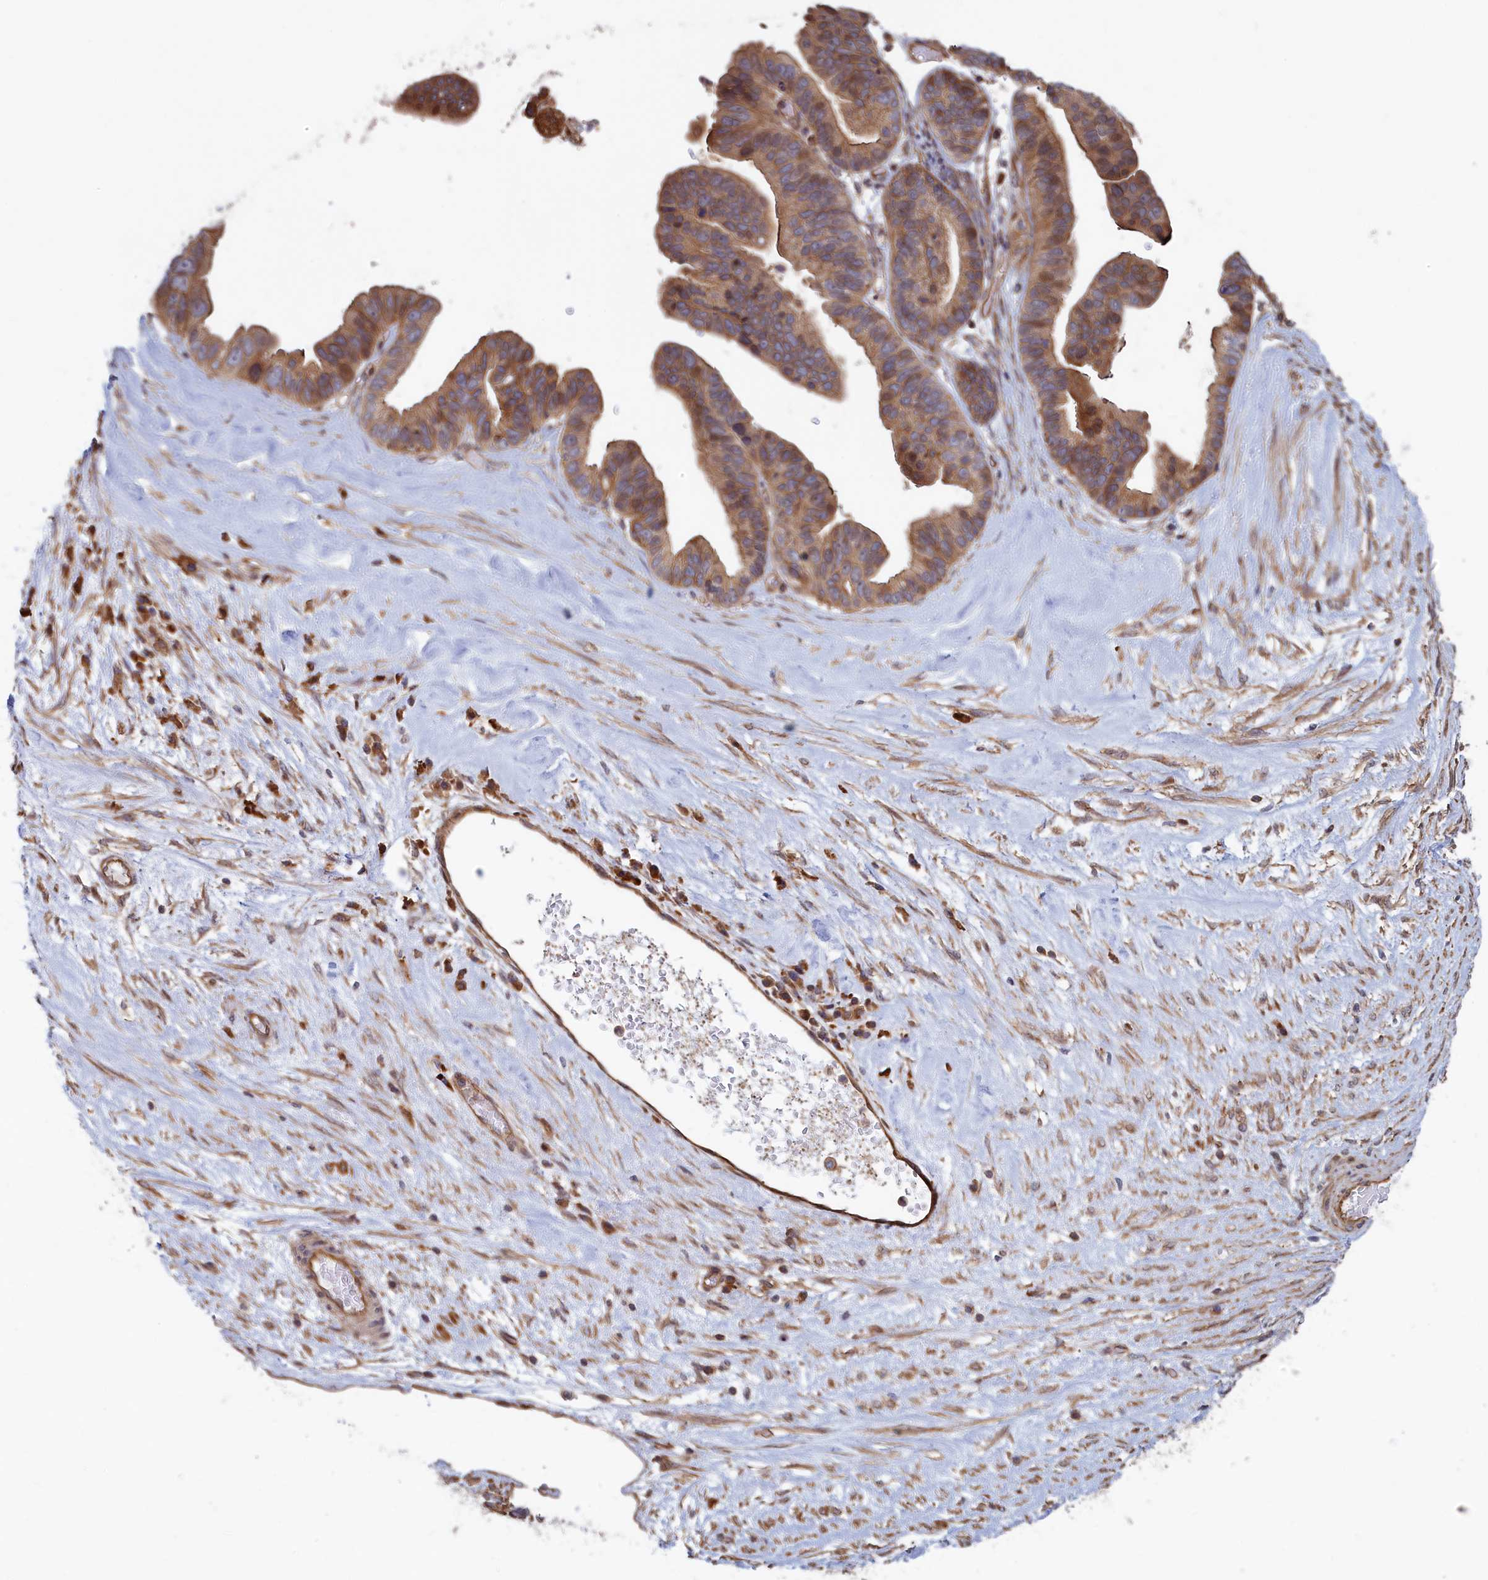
{"staining": {"intensity": "moderate", "quantity": ">75%", "location": "cytoplasmic/membranous"}, "tissue": "ovarian cancer", "cell_type": "Tumor cells", "image_type": "cancer", "snomed": [{"axis": "morphology", "description": "Cystadenocarcinoma, serous, NOS"}, {"axis": "topography", "description": "Ovary"}], "caption": "Ovarian serous cystadenocarcinoma stained for a protein exhibits moderate cytoplasmic/membranous positivity in tumor cells.", "gene": "RILPL1", "patient": {"sex": "female", "age": 56}}